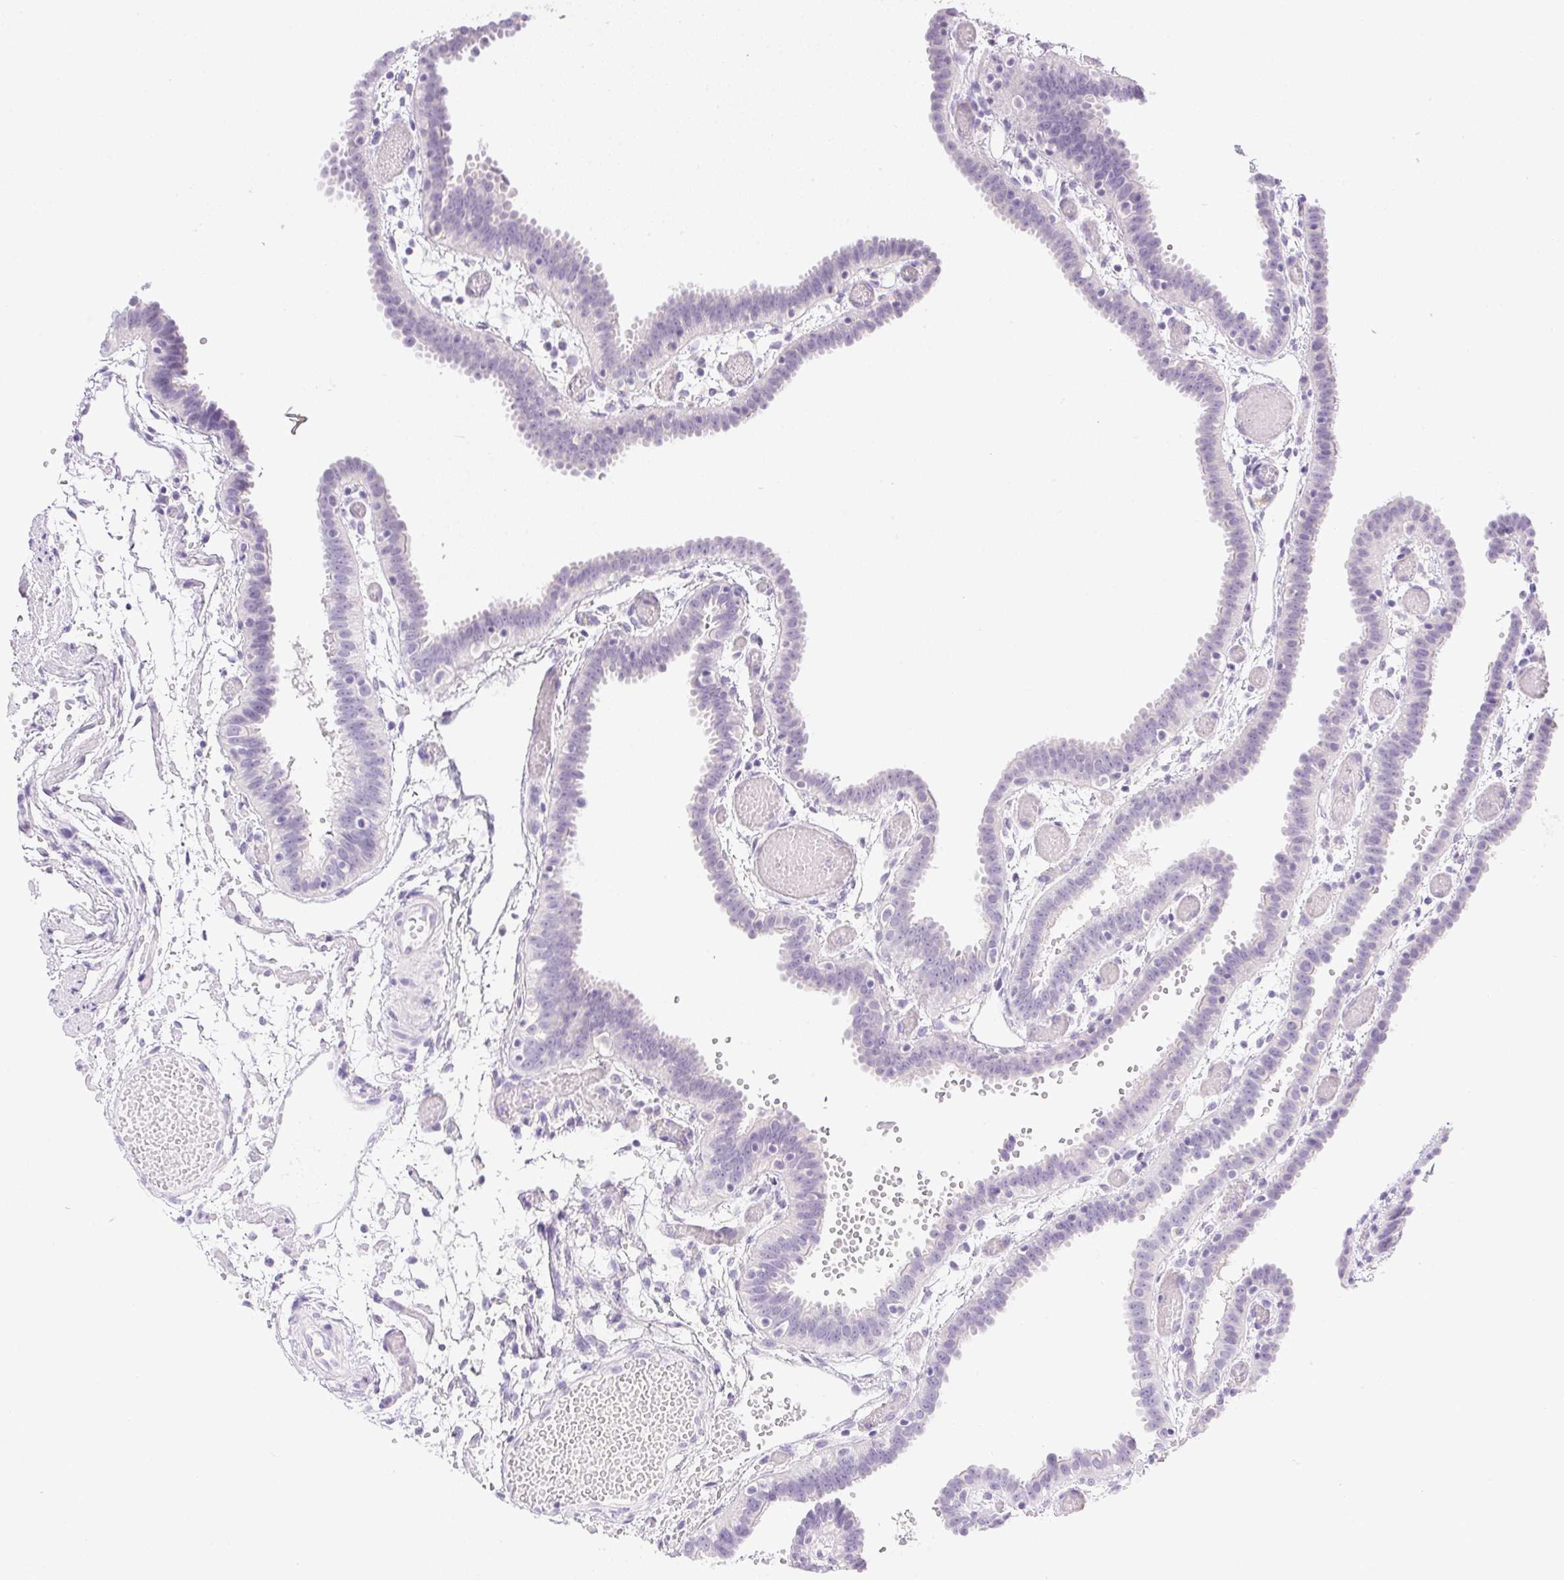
{"staining": {"intensity": "negative", "quantity": "none", "location": "none"}, "tissue": "fallopian tube", "cell_type": "Glandular cells", "image_type": "normal", "snomed": [{"axis": "morphology", "description": "Normal tissue, NOS"}, {"axis": "topography", "description": "Fallopian tube"}], "caption": "Unremarkable fallopian tube was stained to show a protein in brown. There is no significant expression in glandular cells.", "gene": "ATP6V1G3", "patient": {"sex": "female", "age": 37}}